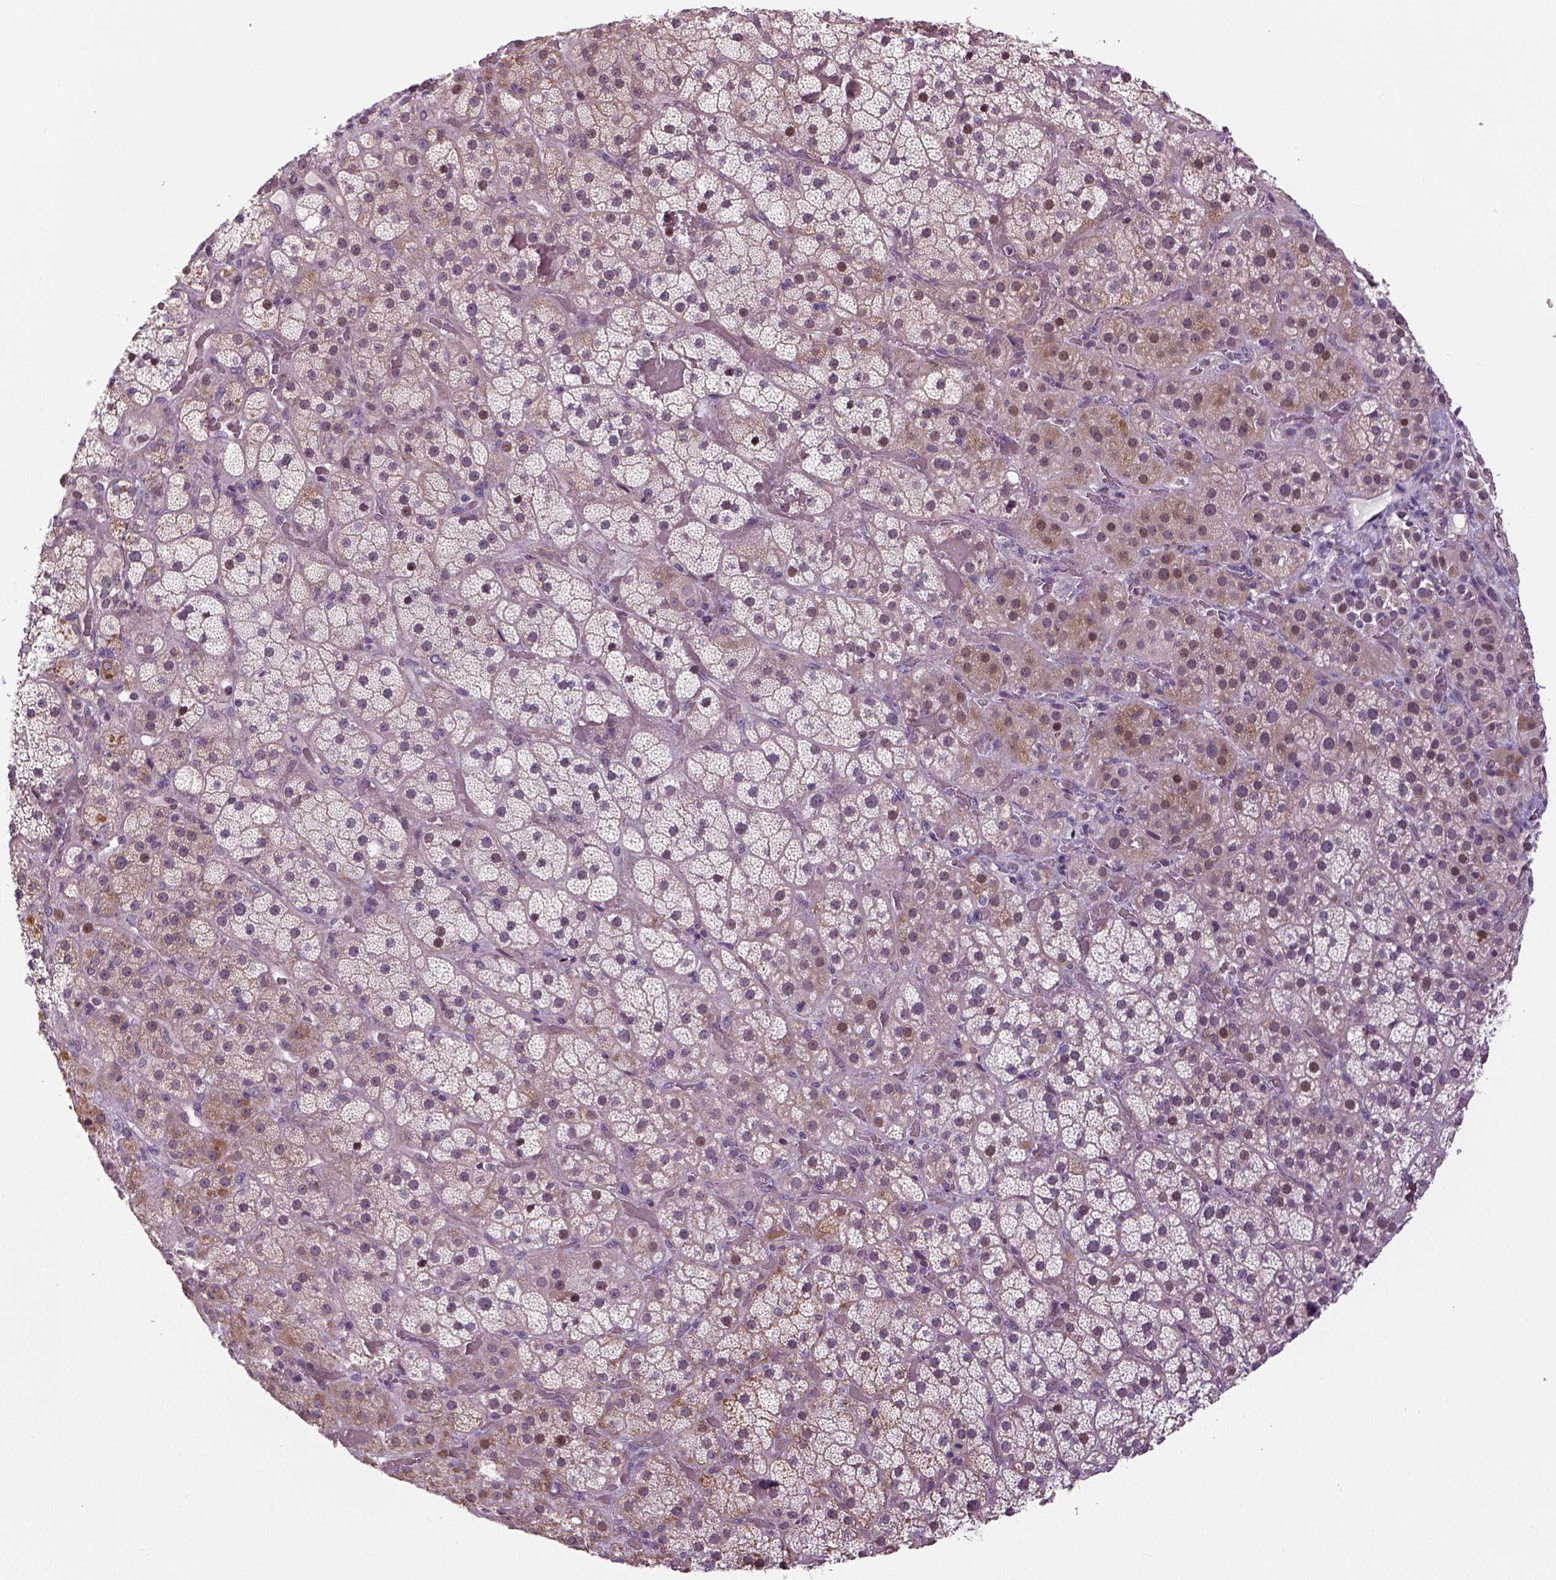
{"staining": {"intensity": "moderate", "quantity": "25%-75%", "location": "nuclear"}, "tissue": "adrenal gland", "cell_type": "Glandular cells", "image_type": "normal", "snomed": [{"axis": "morphology", "description": "Normal tissue, NOS"}, {"axis": "topography", "description": "Adrenal gland"}], "caption": "IHC (DAB (3,3'-diaminobenzidine)) staining of normal adrenal gland displays moderate nuclear protein positivity in about 25%-75% of glandular cells. (DAB (3,3'-diaminobenzidine) = brown stain, brightfield microscopy at high magnification).", "gene": "NECAB1", "patient": {"sex": "male", "age": 57}}